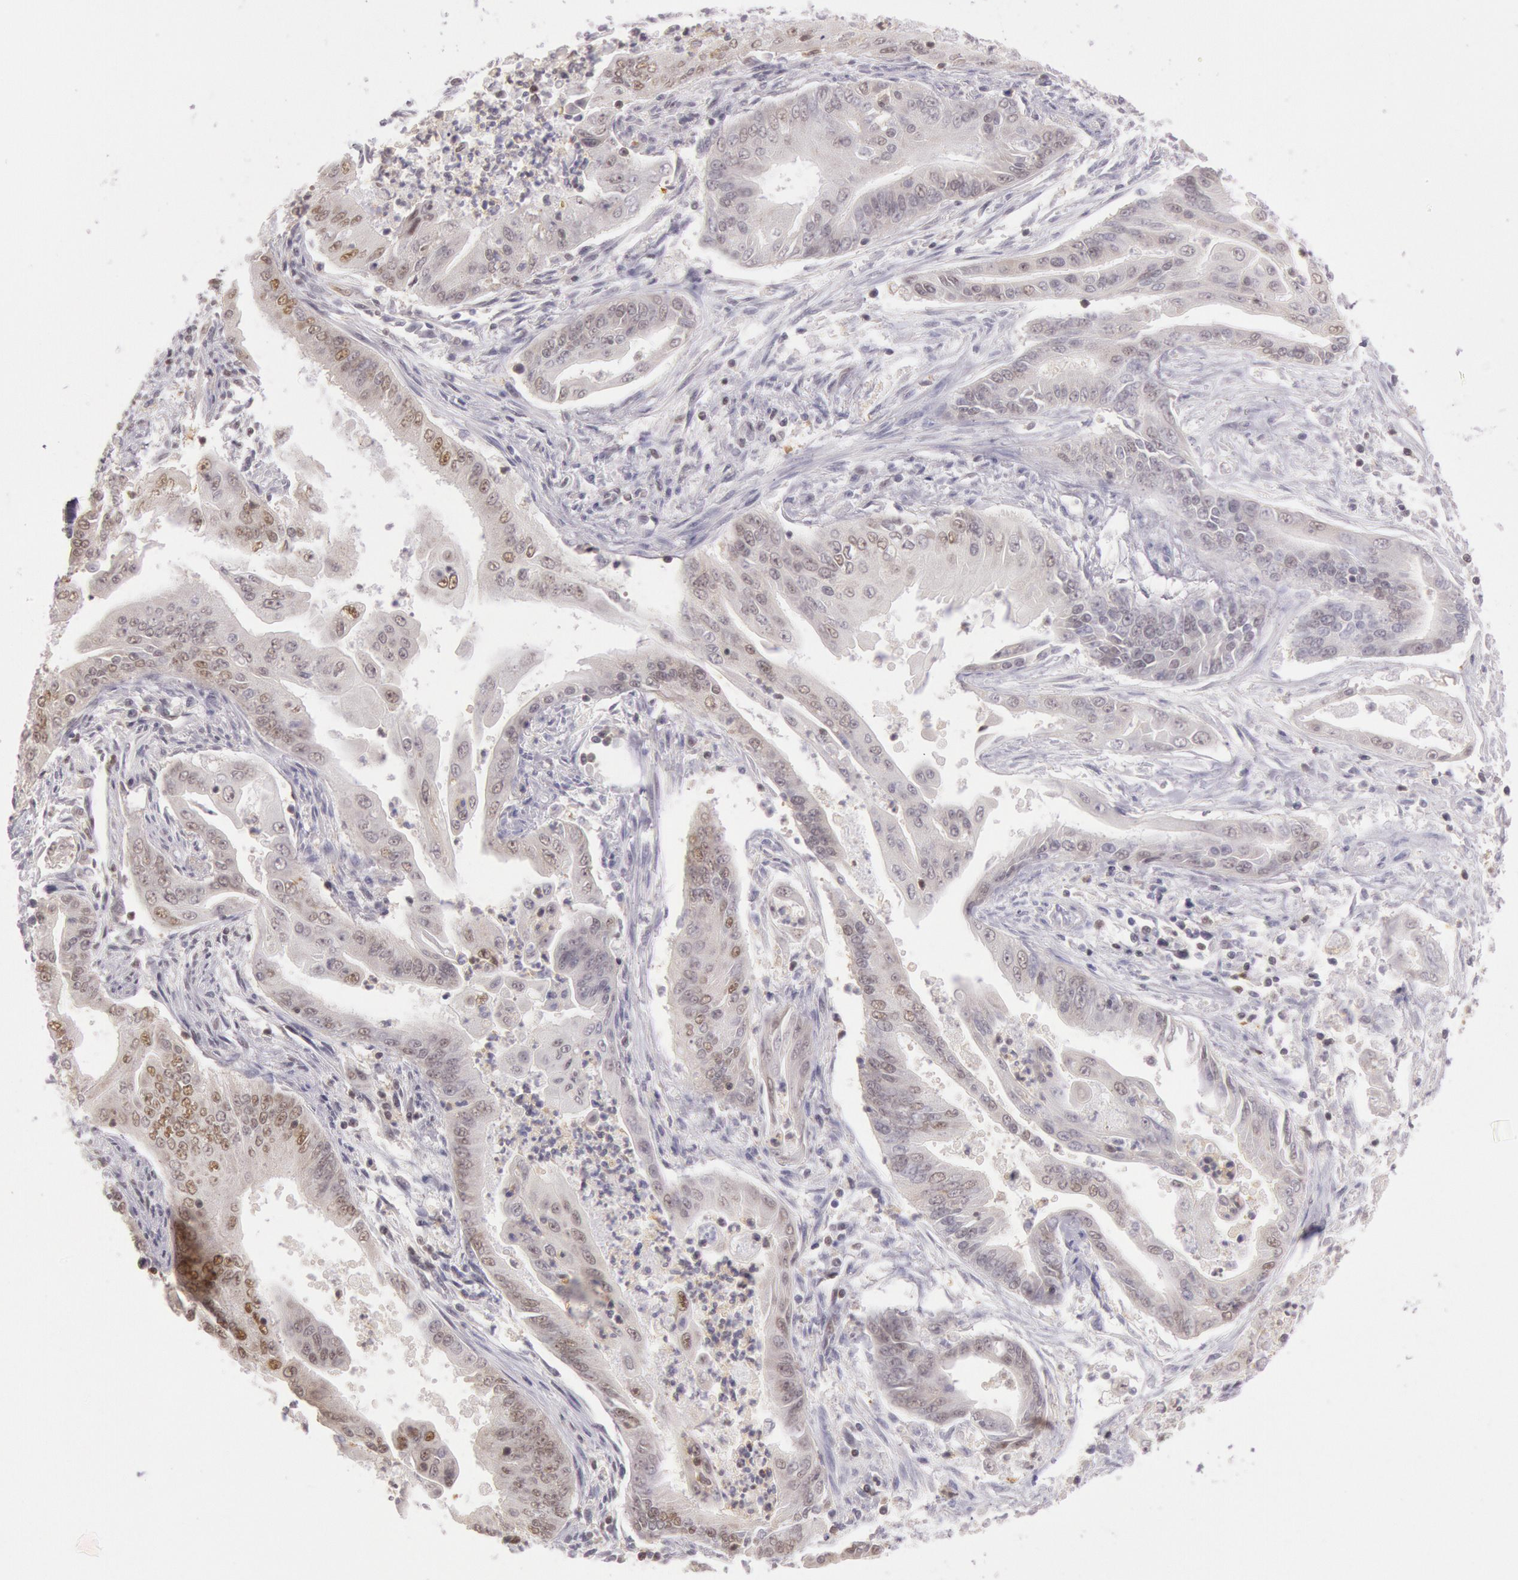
{"staining": {"intensity": "moderate", "quantity": ">75%", "location": "nuclear"}, "tissue": "endometrial cancer", "cell_type": "Tumor cells", "image_type": "cancer", "snomed": [{"axis": "morphology", "description": "Adenocarcinoma, NOS"}, {"axis": "topography", "description": "Endometrium"}], "caption": "Immunohistochemical staining of human adenocarcinoma (endometrial) reveals medium levels of moderate nuclear protein expression in about >75% of tumor cells.", "gene": "ESS2", "patient": {"sex": "female", "age": 63}}